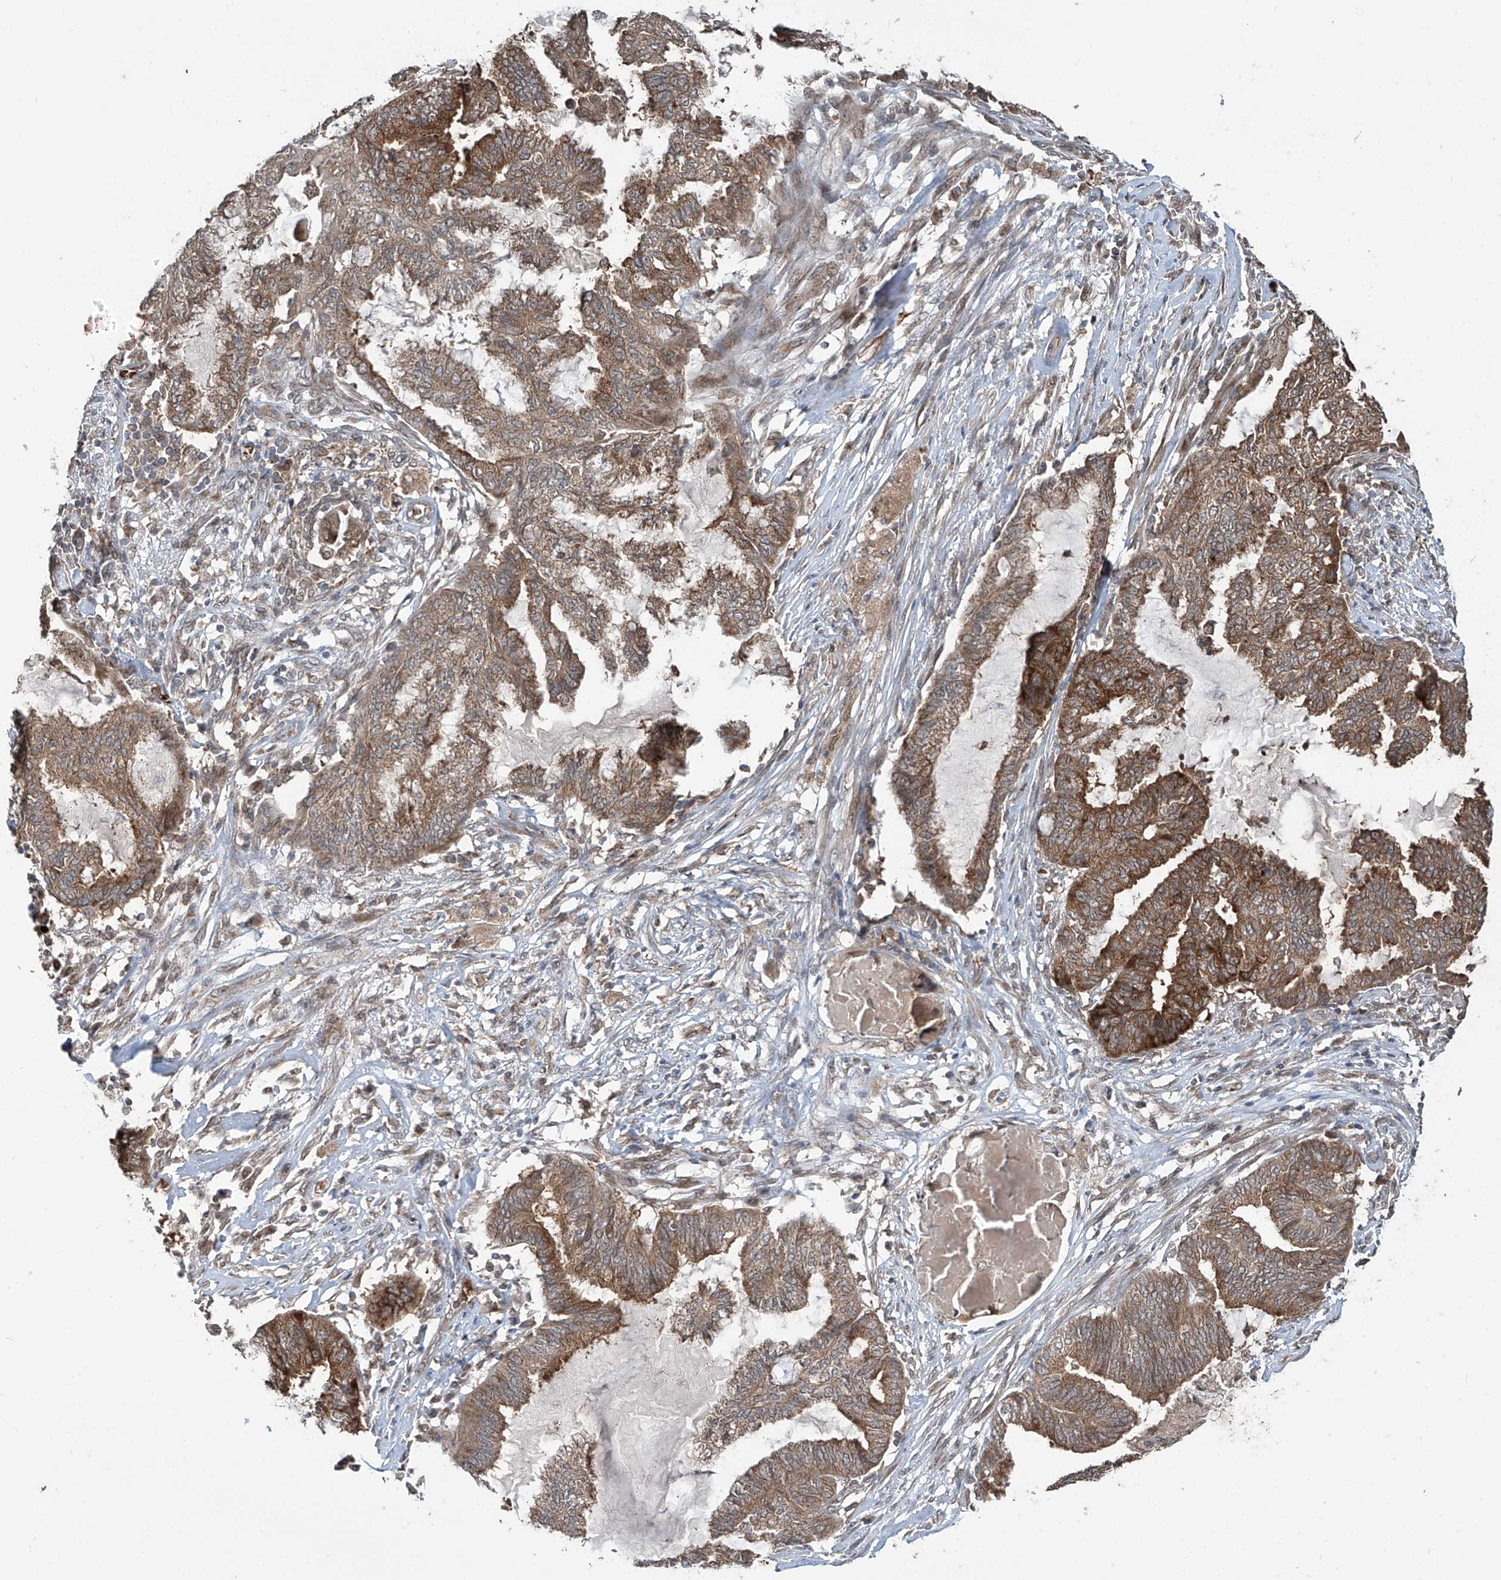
{"staining": {"intensity": "moderate", "quantity": ">75%", "location": "cytoplasmic/membranous"}, "tissue": "endometrial cancer", "cell_type": "Tumor cells", "image_type": "cancer", "snomed": [{"axis": "morphology", "description": "Adenocarcinoma, NOS"}, {"axis": "topography", "description": "Endometrium"}], "caption": "Immunohistochemical staining of endometrial cancer (adenocarcinoma) reveals moderate cytoplasmic/membranous protein expression in about >75% of tumor cells.", "gene": "ZDHHC9", "patient": {"sex": "female", "age": 86}}